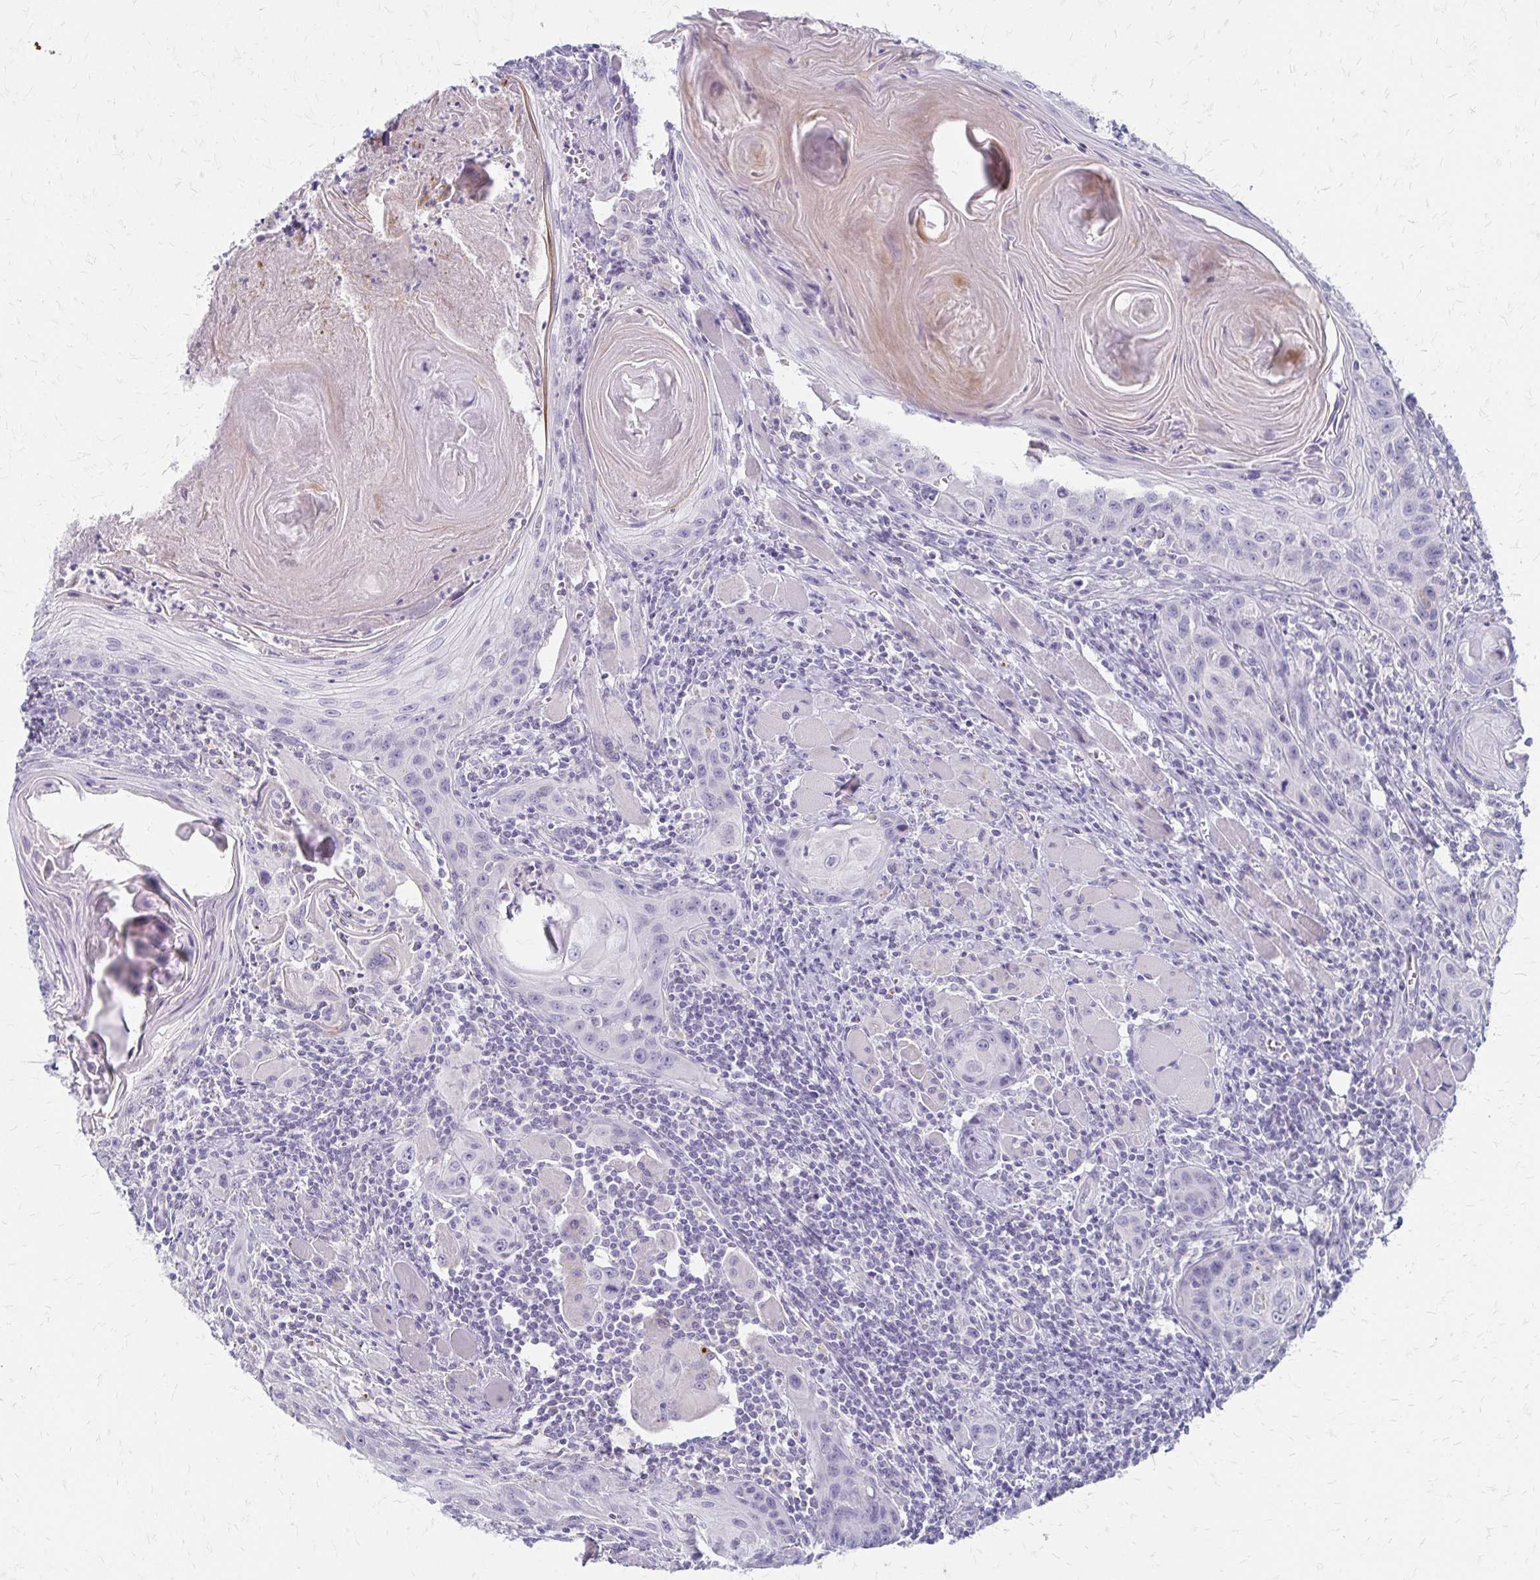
{"staining": {"intensity": "negative", "quantity": "none", "location": "none"}, "tissue": "head and neck cancer", "cell_type": "Tumor cells", "image_type": "cancer", "snomed": [{"axis": "morphology", "description": "Squamous cell carcinoma, NOS"}, {"axis": "topography", "description": "Oral tissue"}, {"axis": "topography", "description": "Head-Neck"}], "caption": "Immunohistochemical staining of head and neck cancer (squamous cell carcinoma) exhibits no significant staining in tumor cells. (DAB (3,3'-diaminobenzidine) immunohistochemistry (IHC) with hematoxylin counter stain).", "gene": "ACP5", "patient": {"sex": "male", "age": 58}}